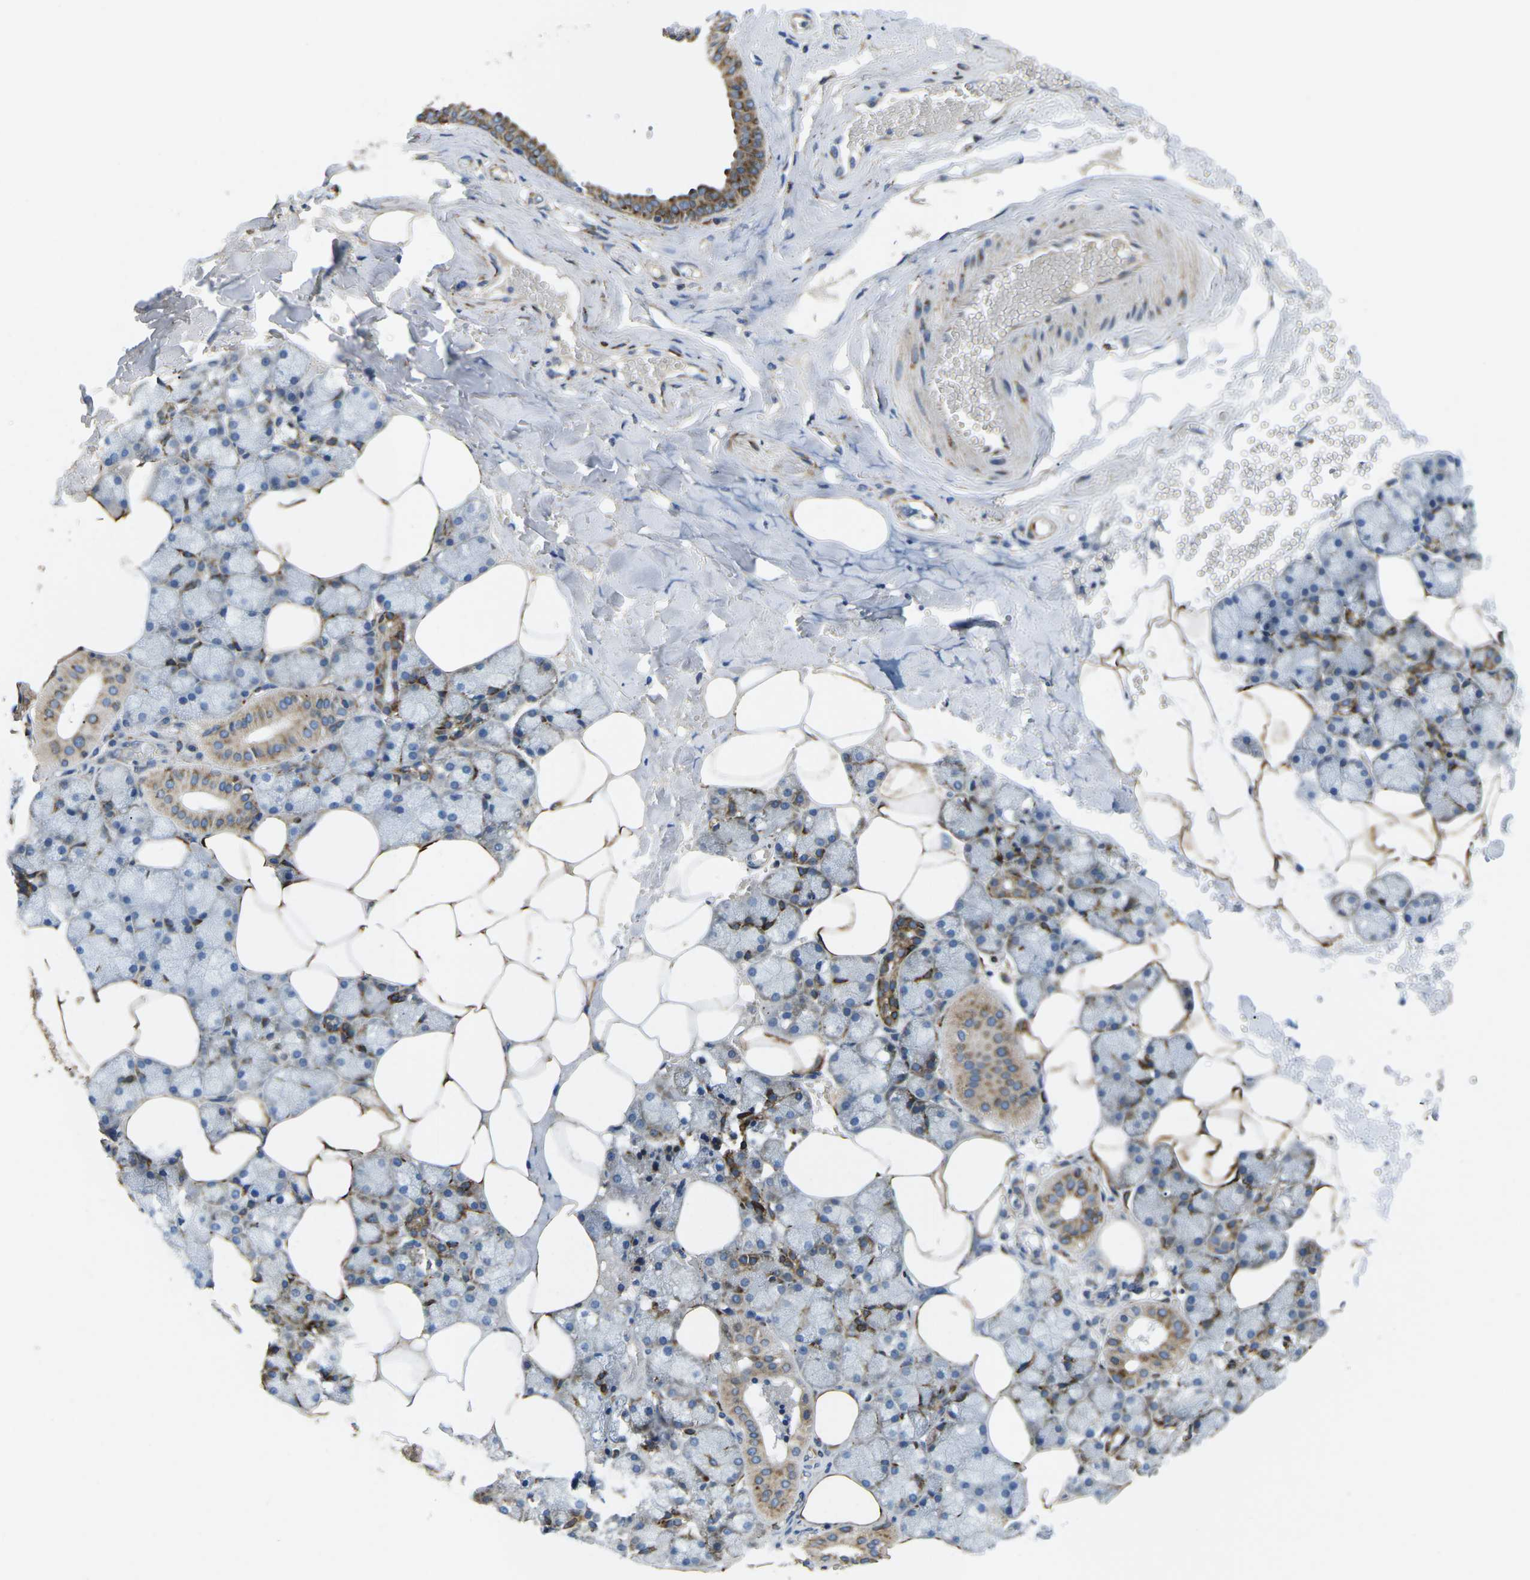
{"staining": {"intensity": "strong", "quantity": "25%-75%", "location": "cytoplasmic/membranous"}, "tissue": "salivary gland", "cell_type": "Glandular cells", "image_type": "normal", "snomed": [{"axis": "morphology", "description": "Normal tissue, NOS"}, {"axis": "topography", "description": "Salivary gland"}], "caption": "Immunohistochemical staining of benign salivary gland exhibits strong cytoplasmic/membranous protein expression in approximately 25%-75% of glandular cells.", "gene": "PDZD8", "patient": {"sex": "male", "age": 62}}